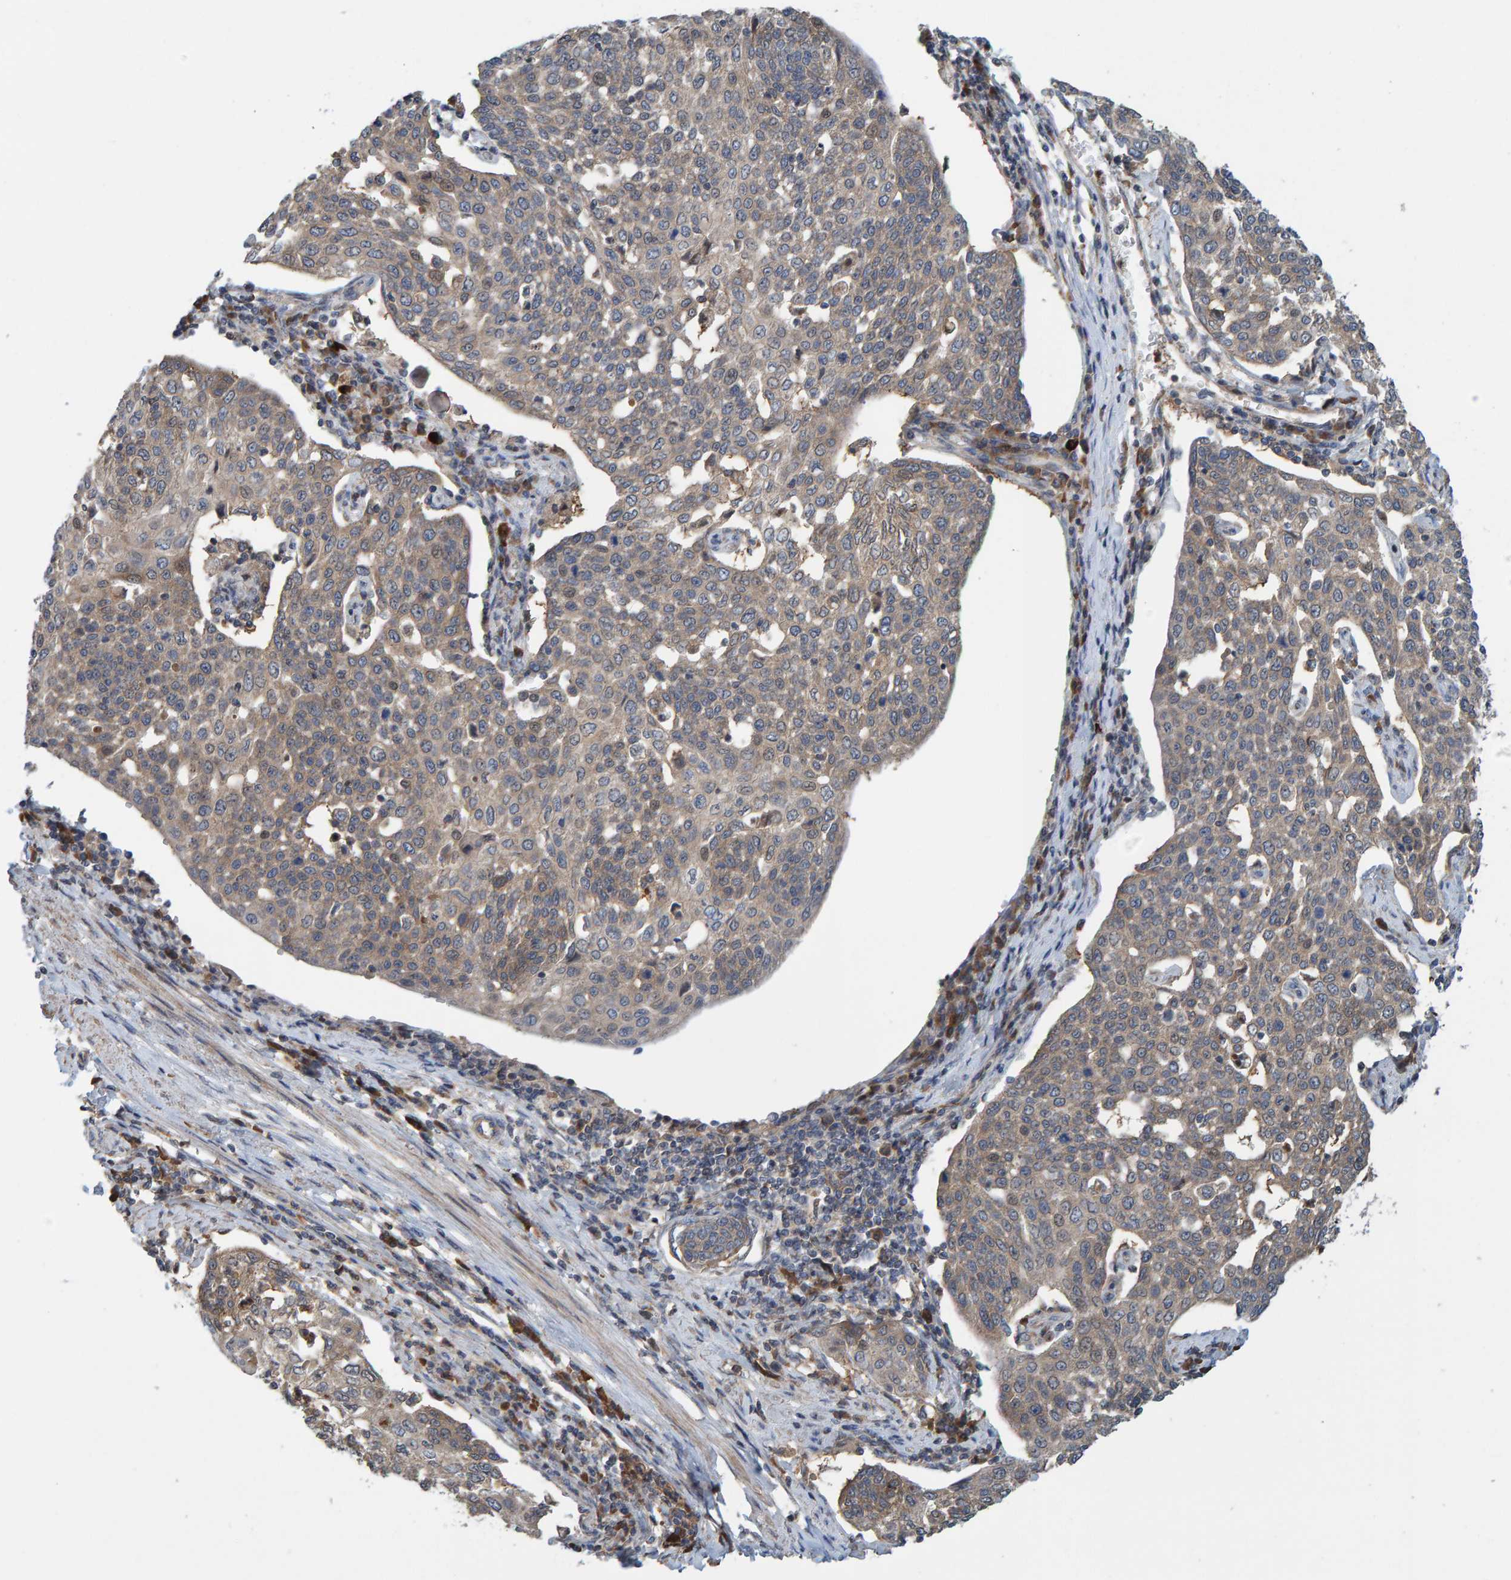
{"staining": {"intensity": "weak", "quantity": "<25%", "location": "cytoplasmic/membranous"}, "tissue": "cervical cancer", "cell_type": "Tumor cells", "image_type": "cancer", "snomed": [{"axis": "morphology", "description": "Squamous cell carcinoma, NOS"}, {"axis": "topography", "description": "Cervix"}], "caption": "The histopathology image demonstrates no staining of tumor cells in squamous cell carcinoma (cervical).", "gene": "KIAA0753", "patient": {"sex": "female", "age": 34}}